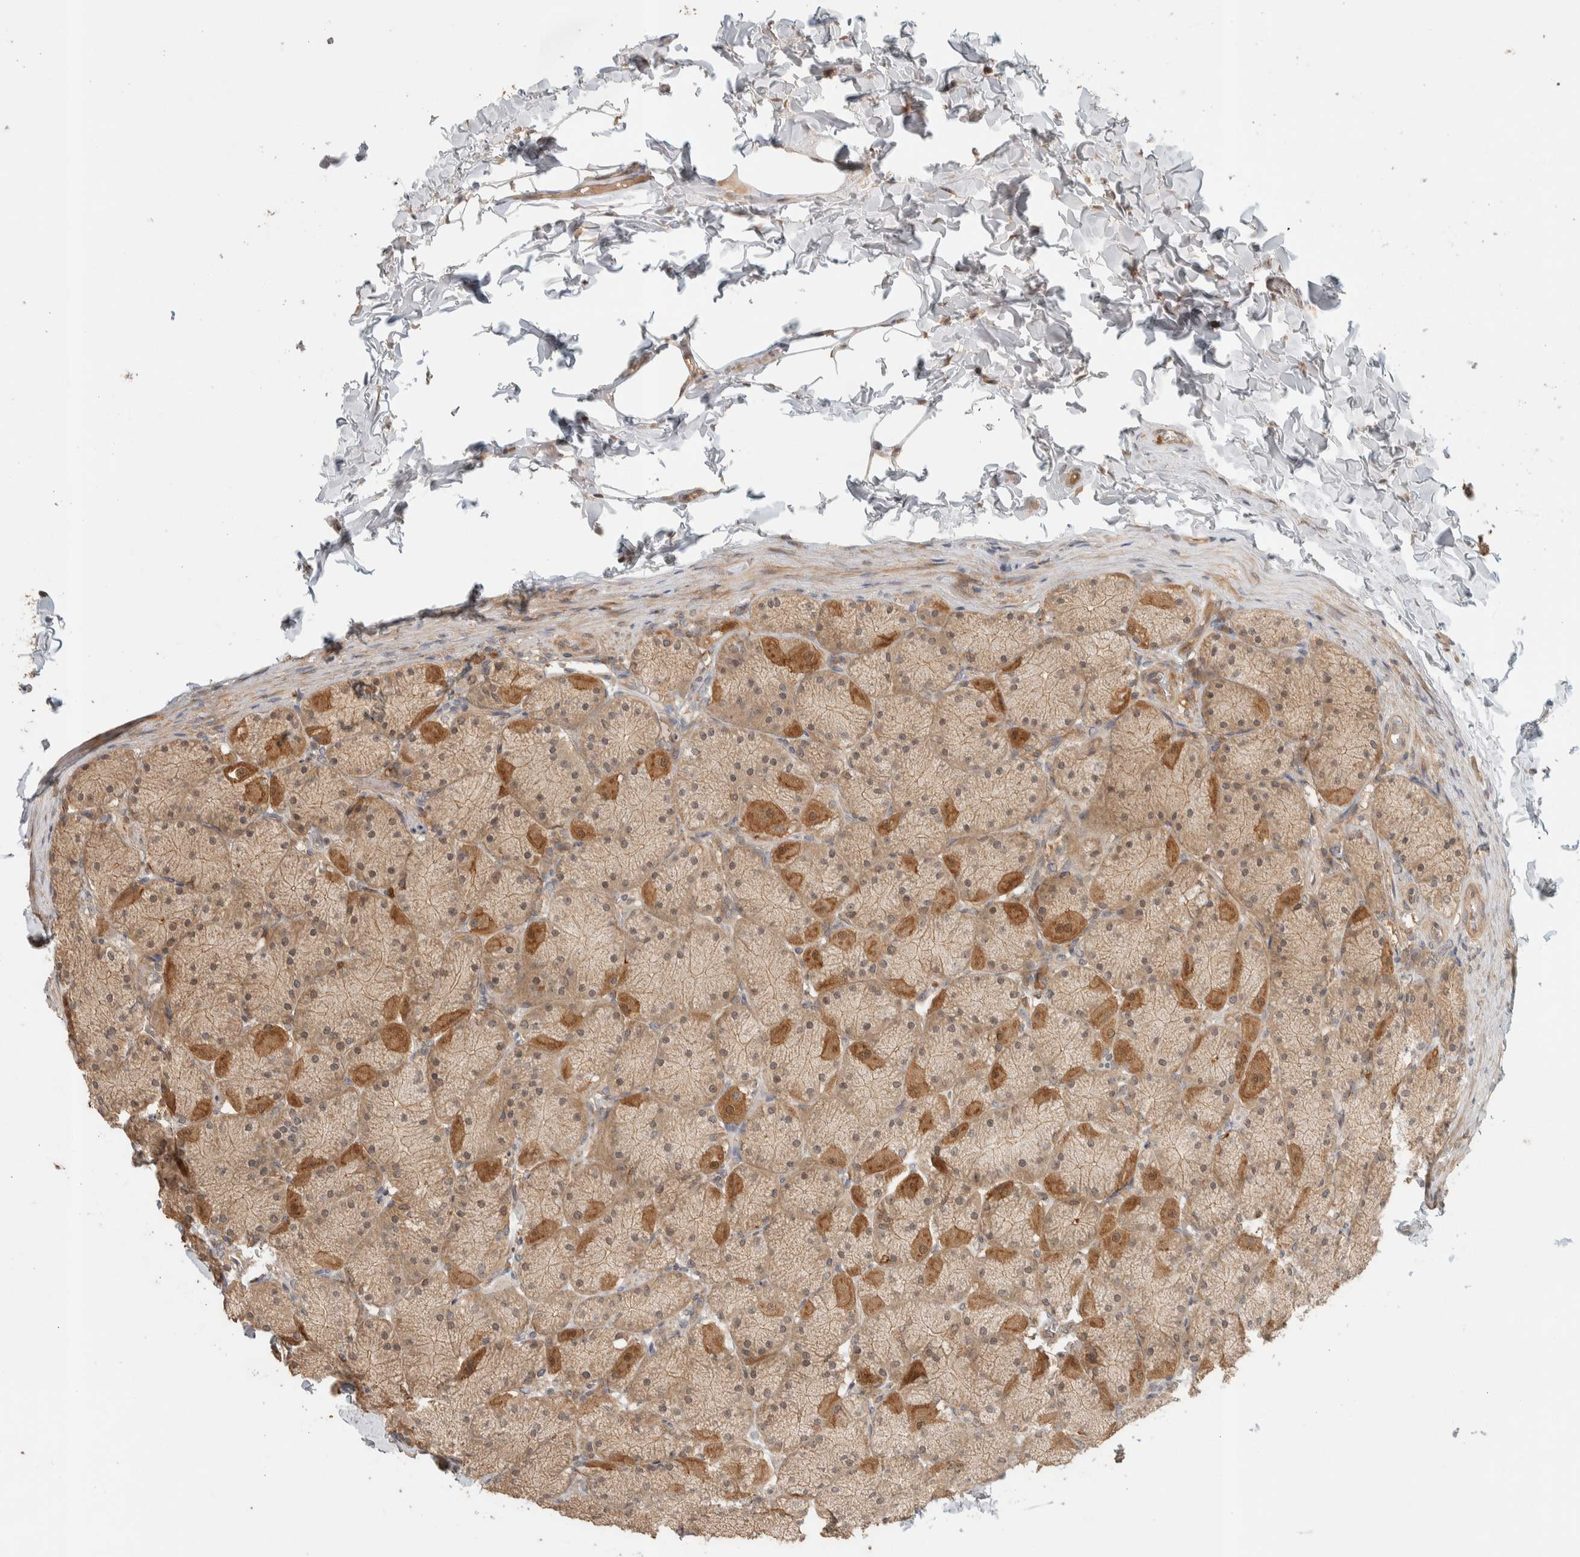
{"staining": {"intensity": "moderate", "quantity": ">75%", "location": "cytoplasmic/membranous"}, "tissue": "stomach", "cell_type": "Glandular cells", "image_type": "normal", "snomed": [{"axis": "morphology", "description": "Normal tissue, NOS"}, {"axis": "topography", "description": "Stomach, upper"}], "caption": "IHC photomicrograph of benign stomach: human stomach stained using immunohistochemistry reveals medium levels of moderate protein expression localized specifically in the cytoplasmic/membranous of glandular cells, appearing as a cytoplasmic/membranous brown color.", "gene": "ADSS2", "patient": {"sex": "female", "age": 56}}